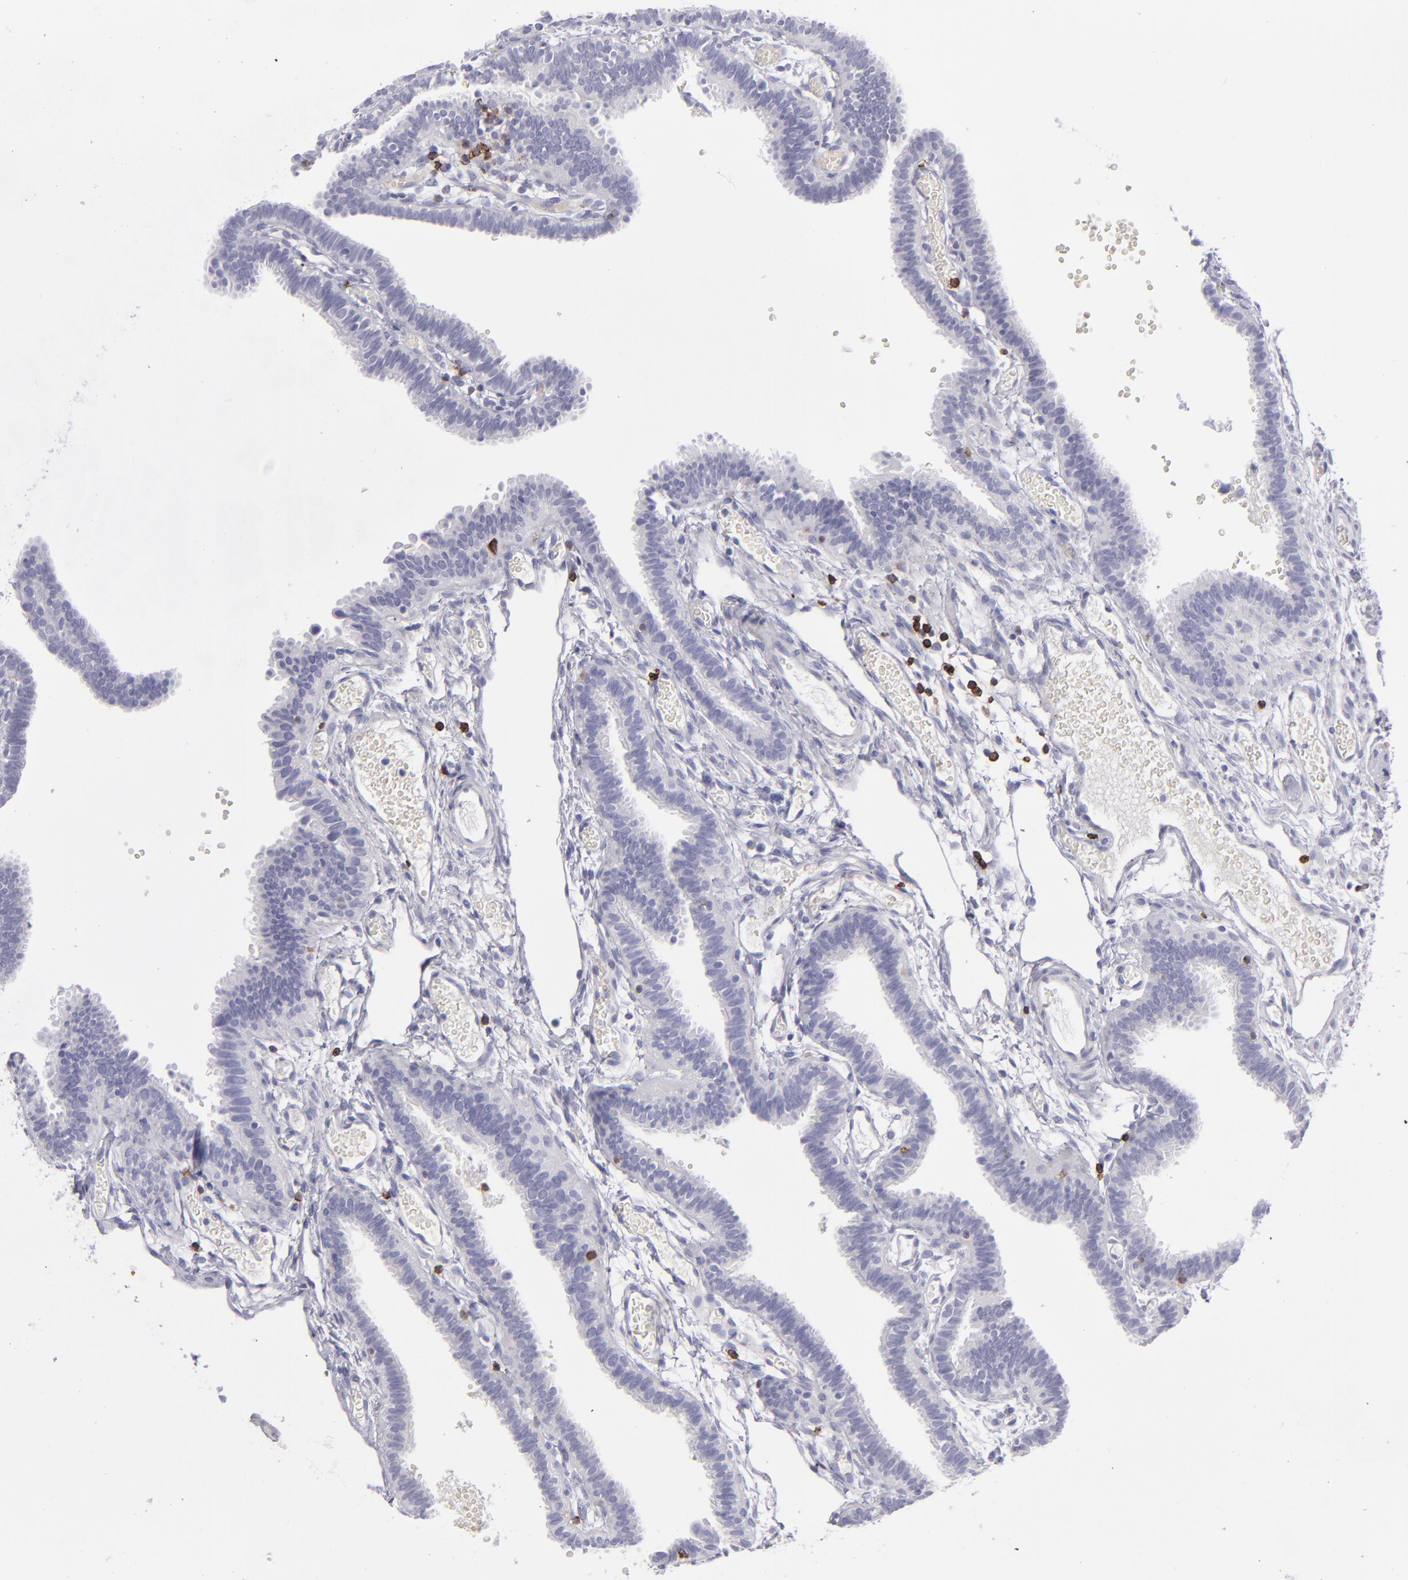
{"staining": {"intensity": "negative", "quantity": "none", "location": "none"}, "tissue": "fallopian tube", "cell_type": "Glandular cells", "image_type": "normal", "snomed": [{"axis": "morphology", "description": "Normal tissue, NOS"}, {"axis": "topography", "description": "Fallopian tube"}], "caption": "DAB immunohistochemical staining of normal fallopian tube displays no significant positivity in glandular cells.", "gene": "CD27", "patient": {"sex": "female", "age": 29}}